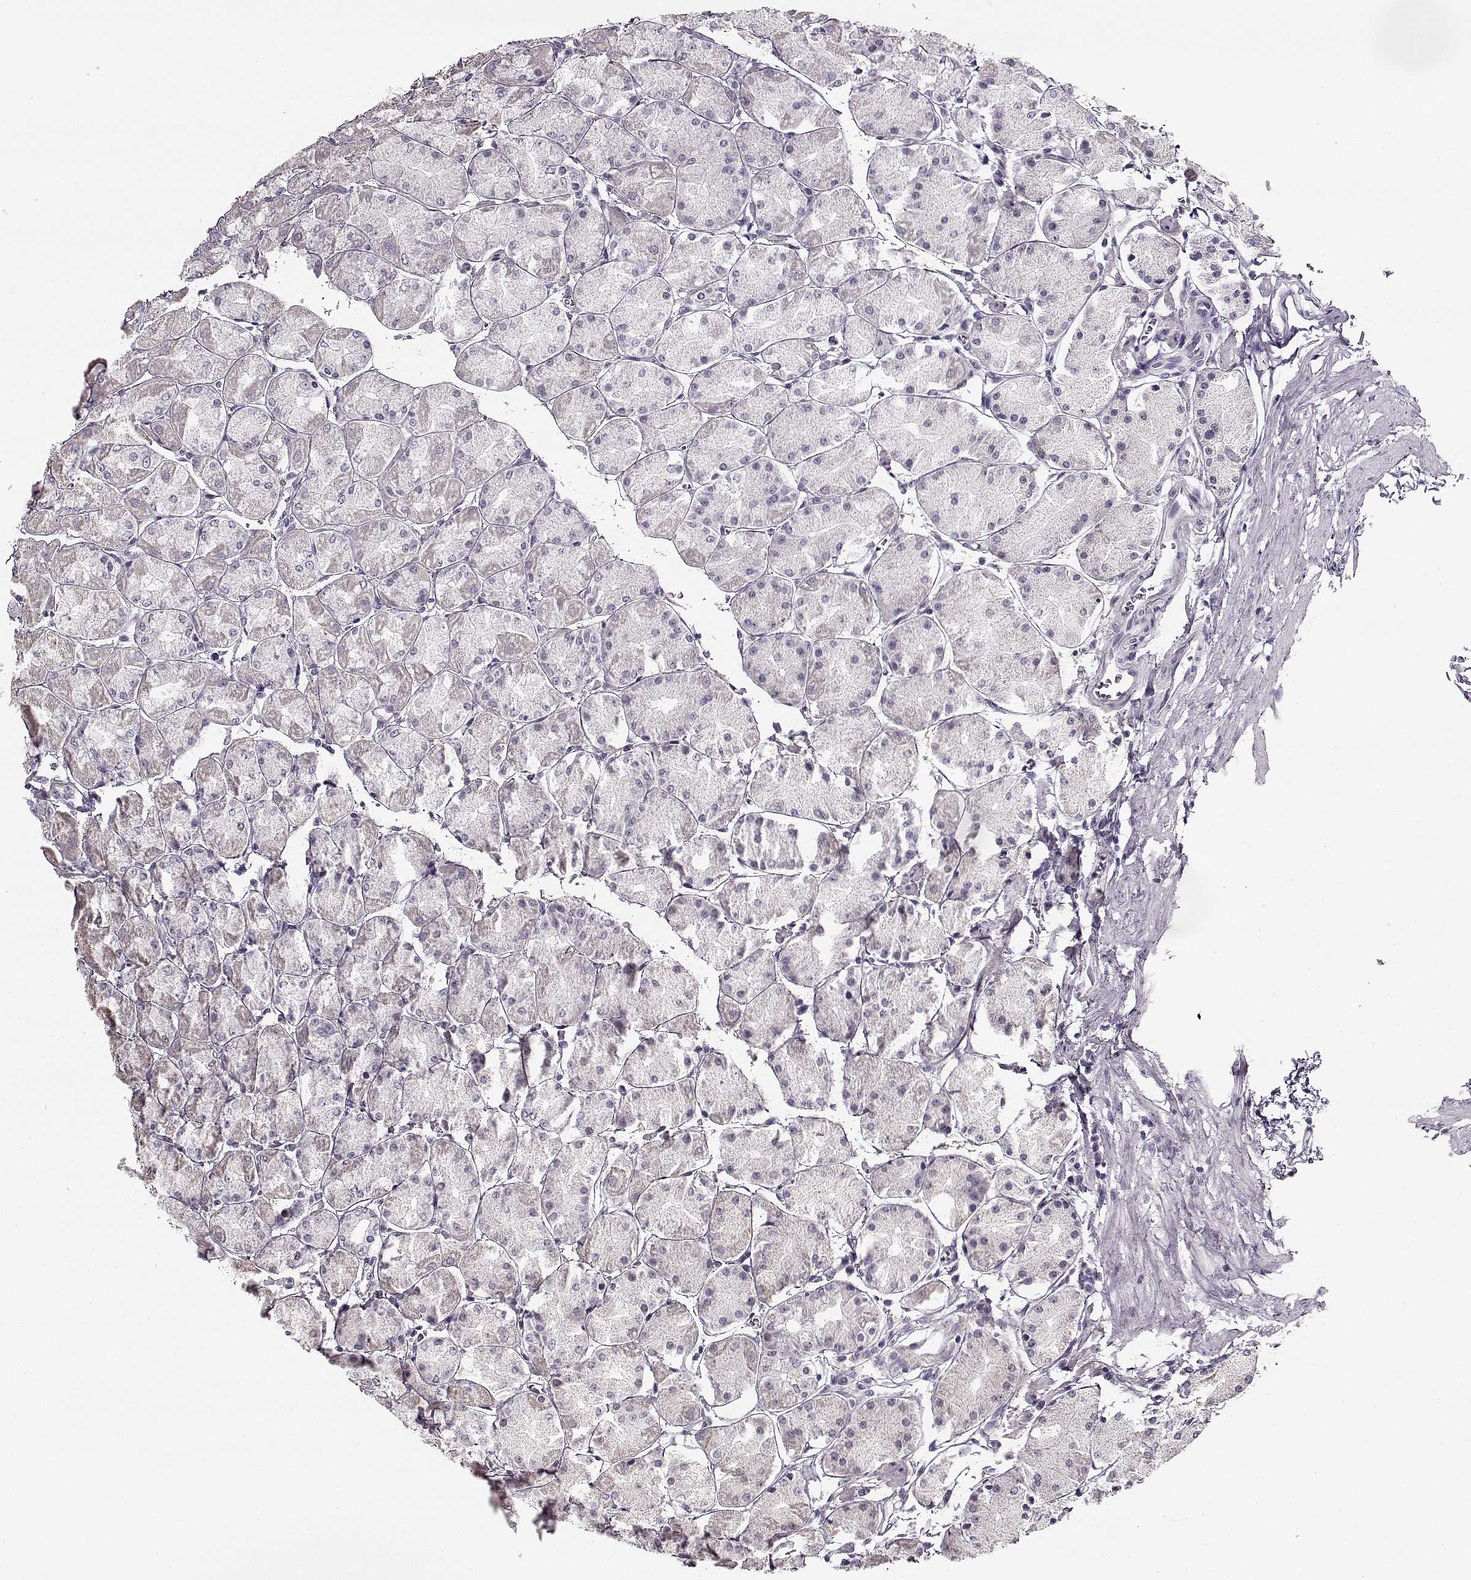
{"staining": {"intensity": "negative", "quantity": "none", "location": "none"}, "tissue": "stomach", "cell_type": "Glandular cells", "image_type": "normal", "snomed": [{"axis": "morphology", "description": "Normal tissue, NOS"}, {"axis": "topography", "description": "Stomach, upper"}], "caption": "Immunohistochemical staining of unremarkable human stomach exhibits no significant expression in glandular cells. (DAB (3,3'-diaminobenzidine) IHC visualized using brightfield microscopy, high magnification).", "gene": "MAP6D1", "patient": {"sex": "male", "age": 60}}